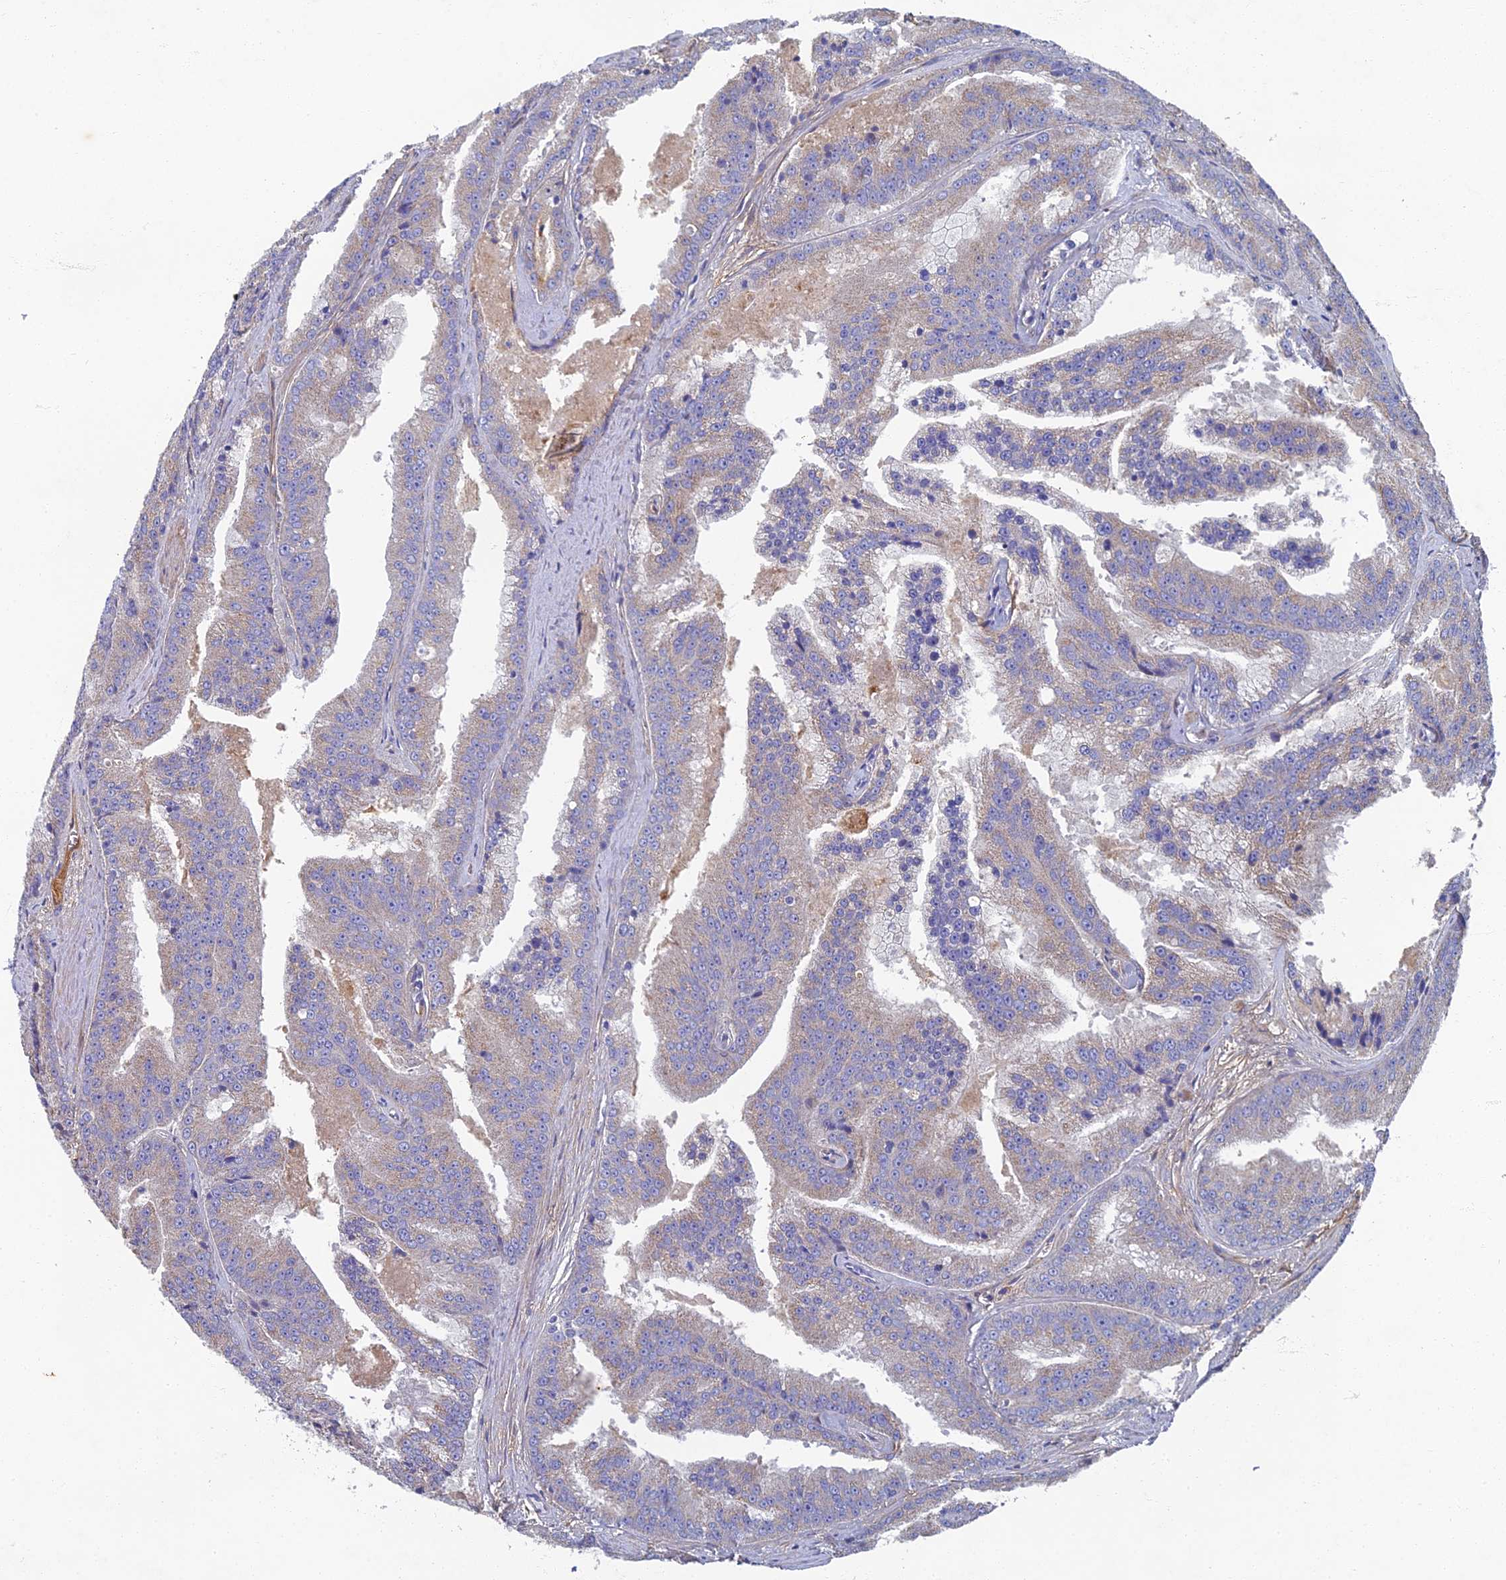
{"staining": {"intensity": "negative", "quantity": "none", "location": "none"}, "tissue": "prostate cancer", "cell_type": "Tumor cells", "image_type": "cancer", "snomed": [{"axis": "morphology", "description": "Adenocarcinoma, High grade"}, {"axis": "topography", "description": "Prostate"}], "caption": "Tumor cells show no significant staining in prostate cancer (high-grade adenocarcinoma).", "gene": "RNASEK", "patient": {"sex": "male", "age": 61}}